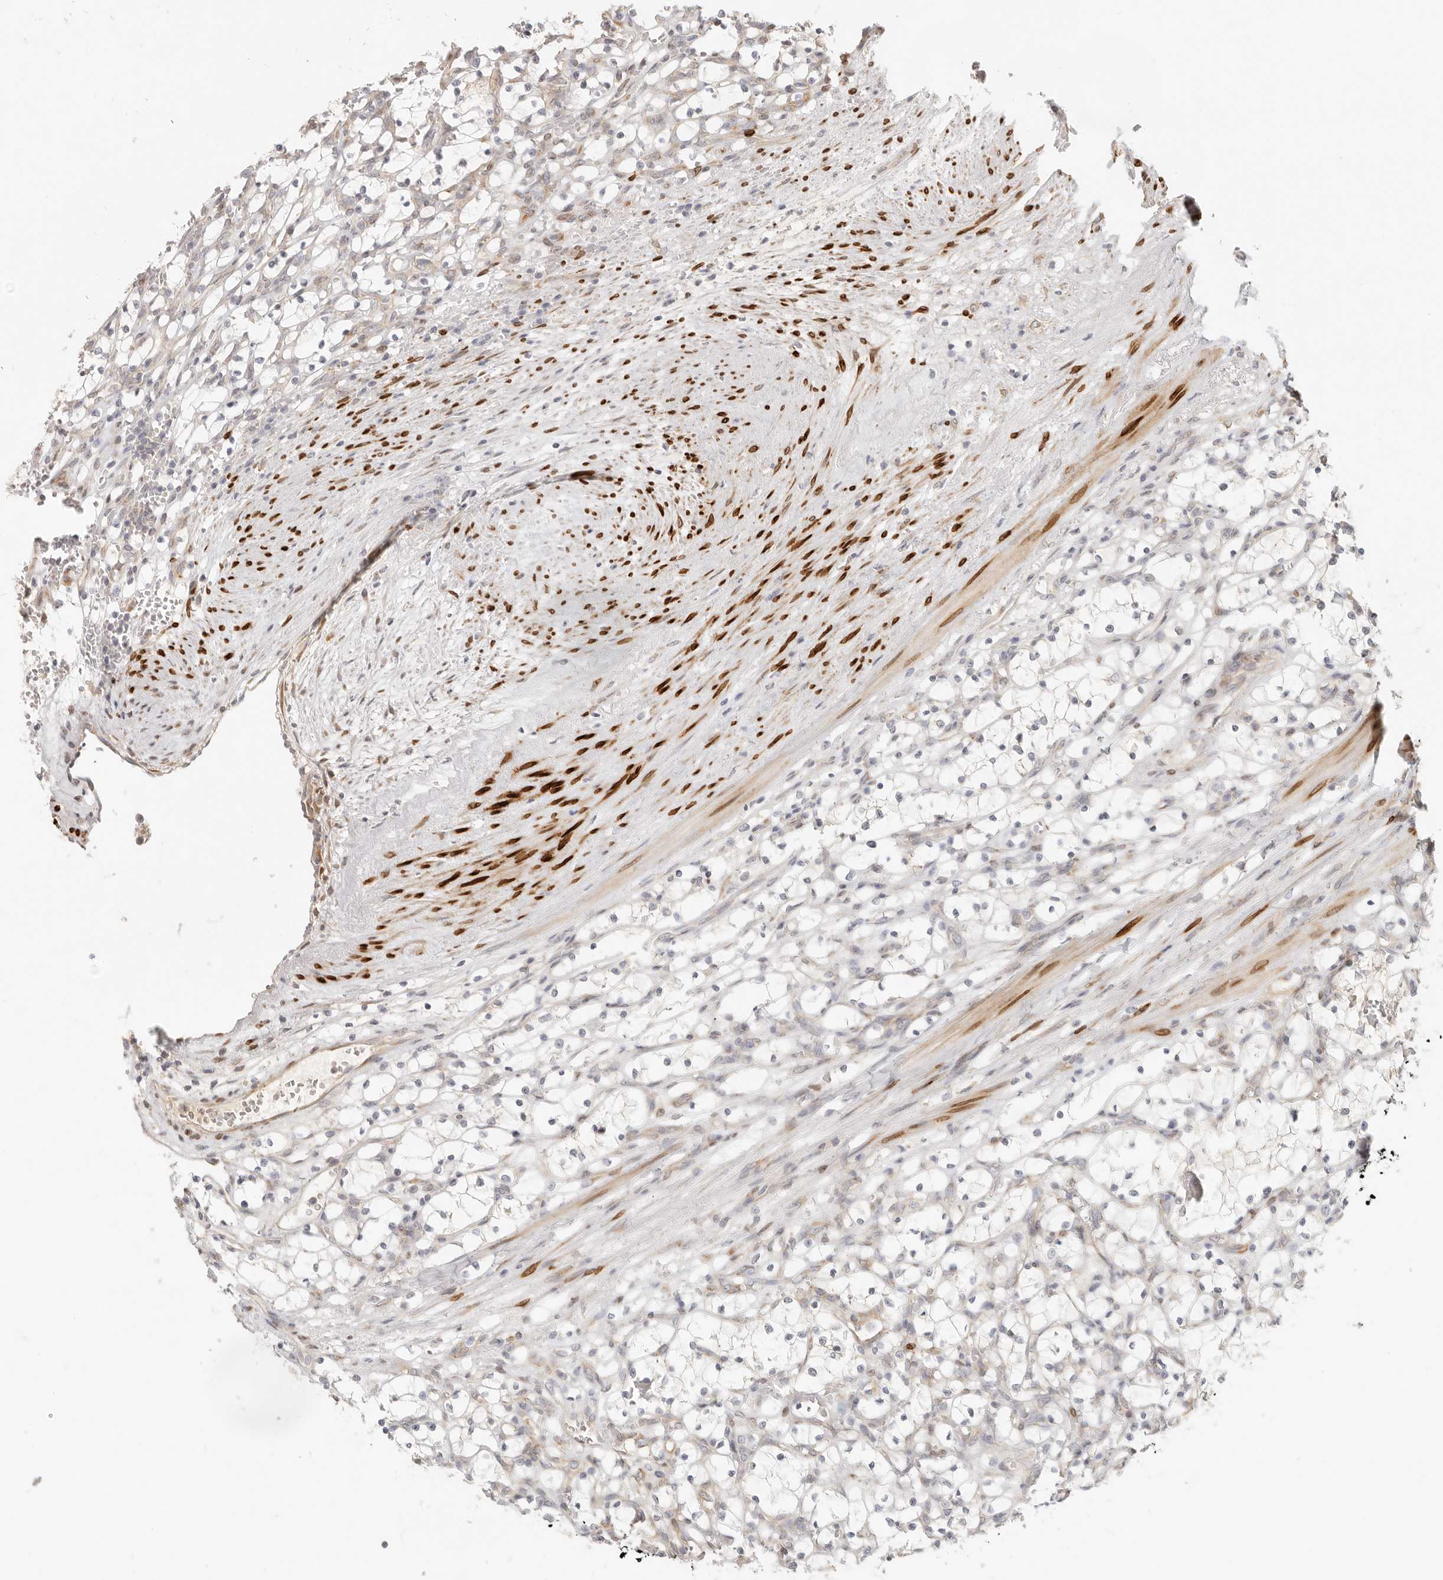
{"staining": {"intensity": "weak", "quantity": "<25%", "location": "cytoplasmic/membranous"}, "tissue": "renal cancer", "cell_type": "Tumor cells", "image_type": "cancer", "snomed": [{"axis": "morphology", "description": "Adenocarcinoma, NOS"}, {"axis": "topography", "description": "Kidney"}], "caption": "This is an IHC micrograph of human adenocarcinoma (renal). There is no staining in tumor cells.", "gene": "PABPC4", "patient": {"sex": "female", "age": 69}}